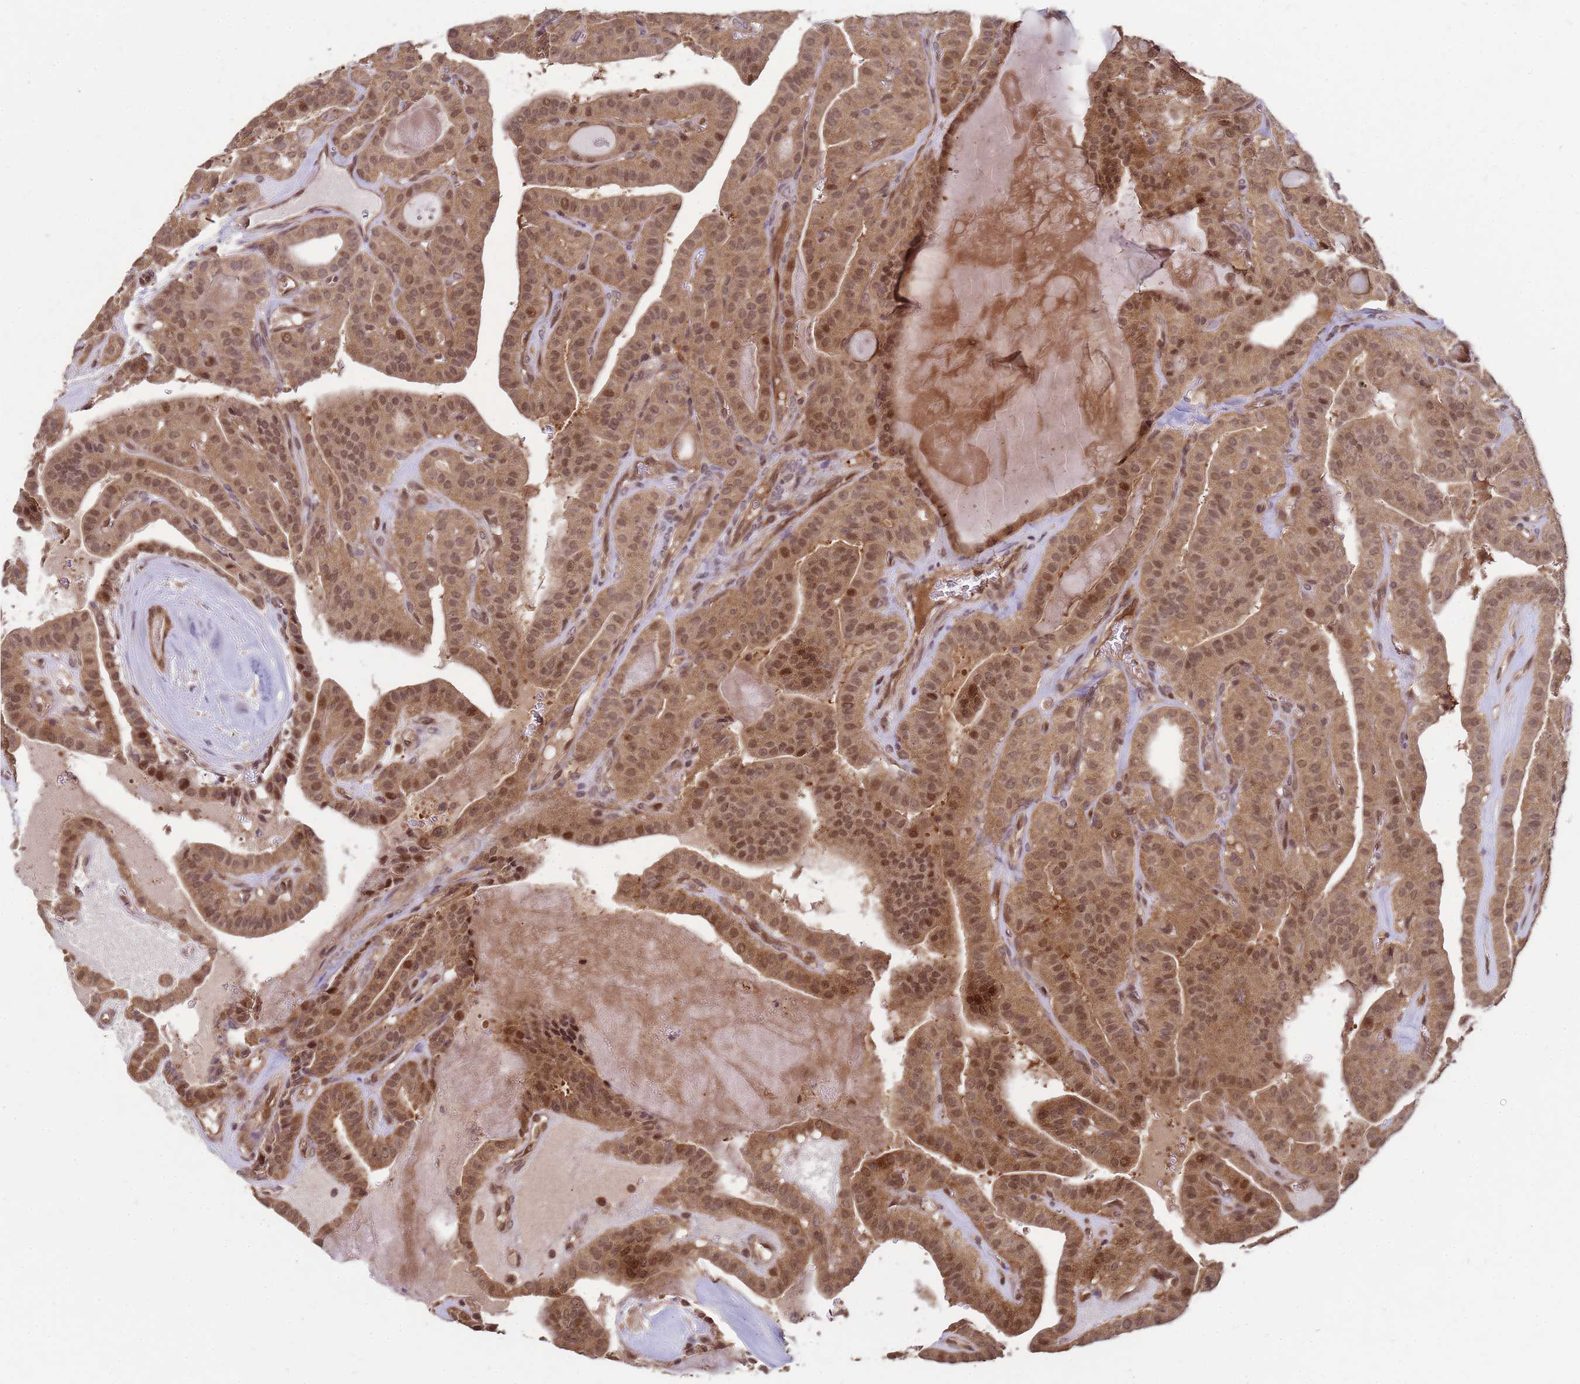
{"staining": {"intensity": "moderate", "quantity": ">75%", "location": "cytoplasmic/membranous,nuclear"}, "tissue": "thyroid cancer", "cell_type": "Tumor cells", "image_type": "cancer", "snomed": [{"axis": "morphology", "description": "Papillary adenocarcinoma, NOS"}, {"axis": "topography", "description": "Thyroid gland"}], "caption": "The image exhibits immunohistochemical staining of thyroid papillary adenocarcinoma. There is moderate cytoplasmic/membranous and nuclear staining is present in approximately >75% of tumor cells. Nuclei are stained in blue.", "gene": "CRBN", "patient": {"sex": "male", "age": 52}}